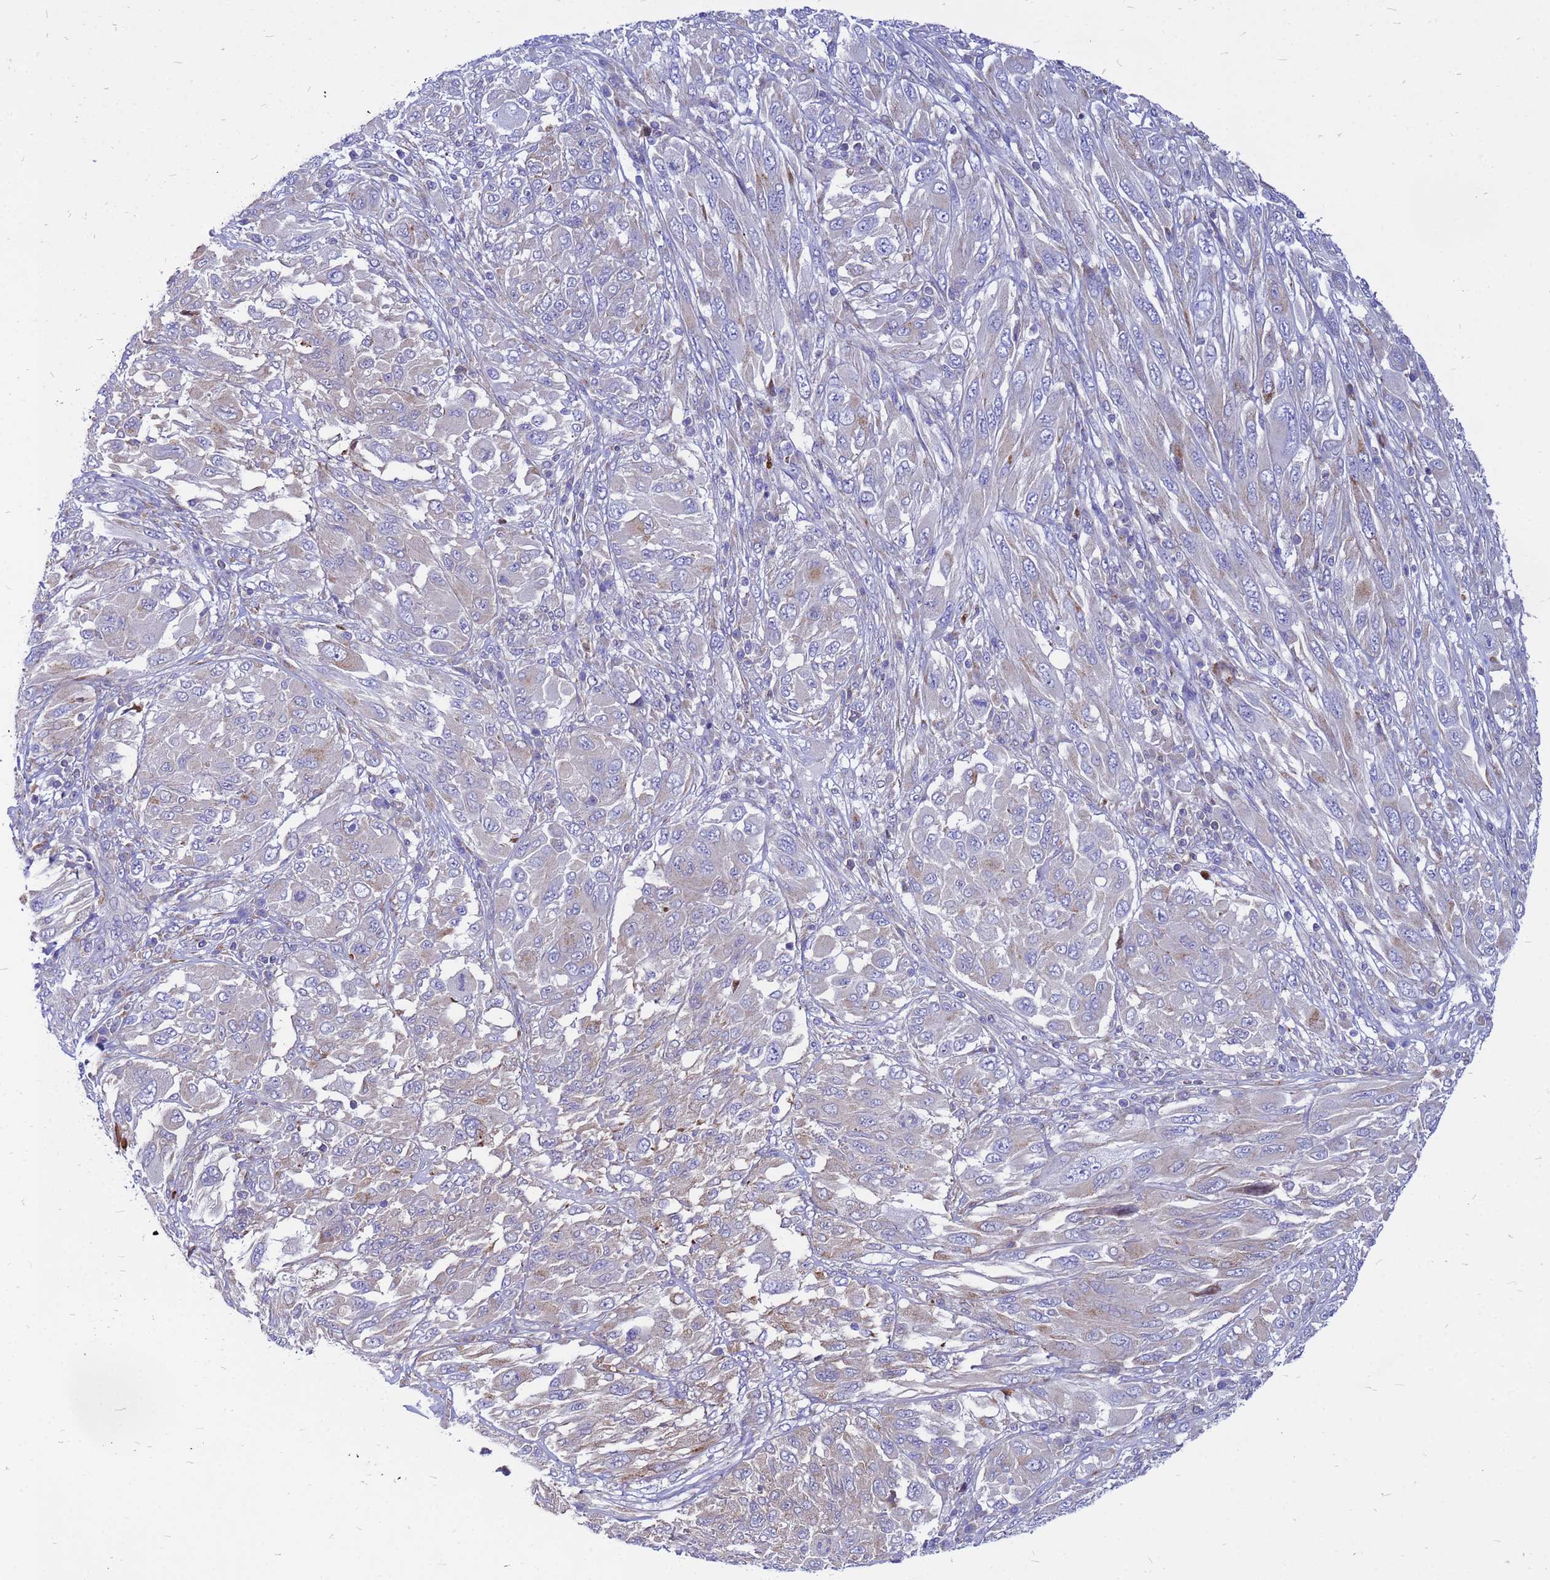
{"staining": {"intensity": "weak", "quantity": "<25%", "location": "cytoplasmic/membranous"}, "tissue": "melanoma", "cell_type": "Tumor cells", "image_type": "cancer", "snomed": [{"axis": "morphology", "description": "Malignant melanoma, NOS"}, {"axis": "topography", "description": "Skin"}], "caption": "Protein analysis of melanoma displays no significant expression in tumor cells.", "gene": "FHIP1A", "patient": {"sex": "female", "age": 91}}